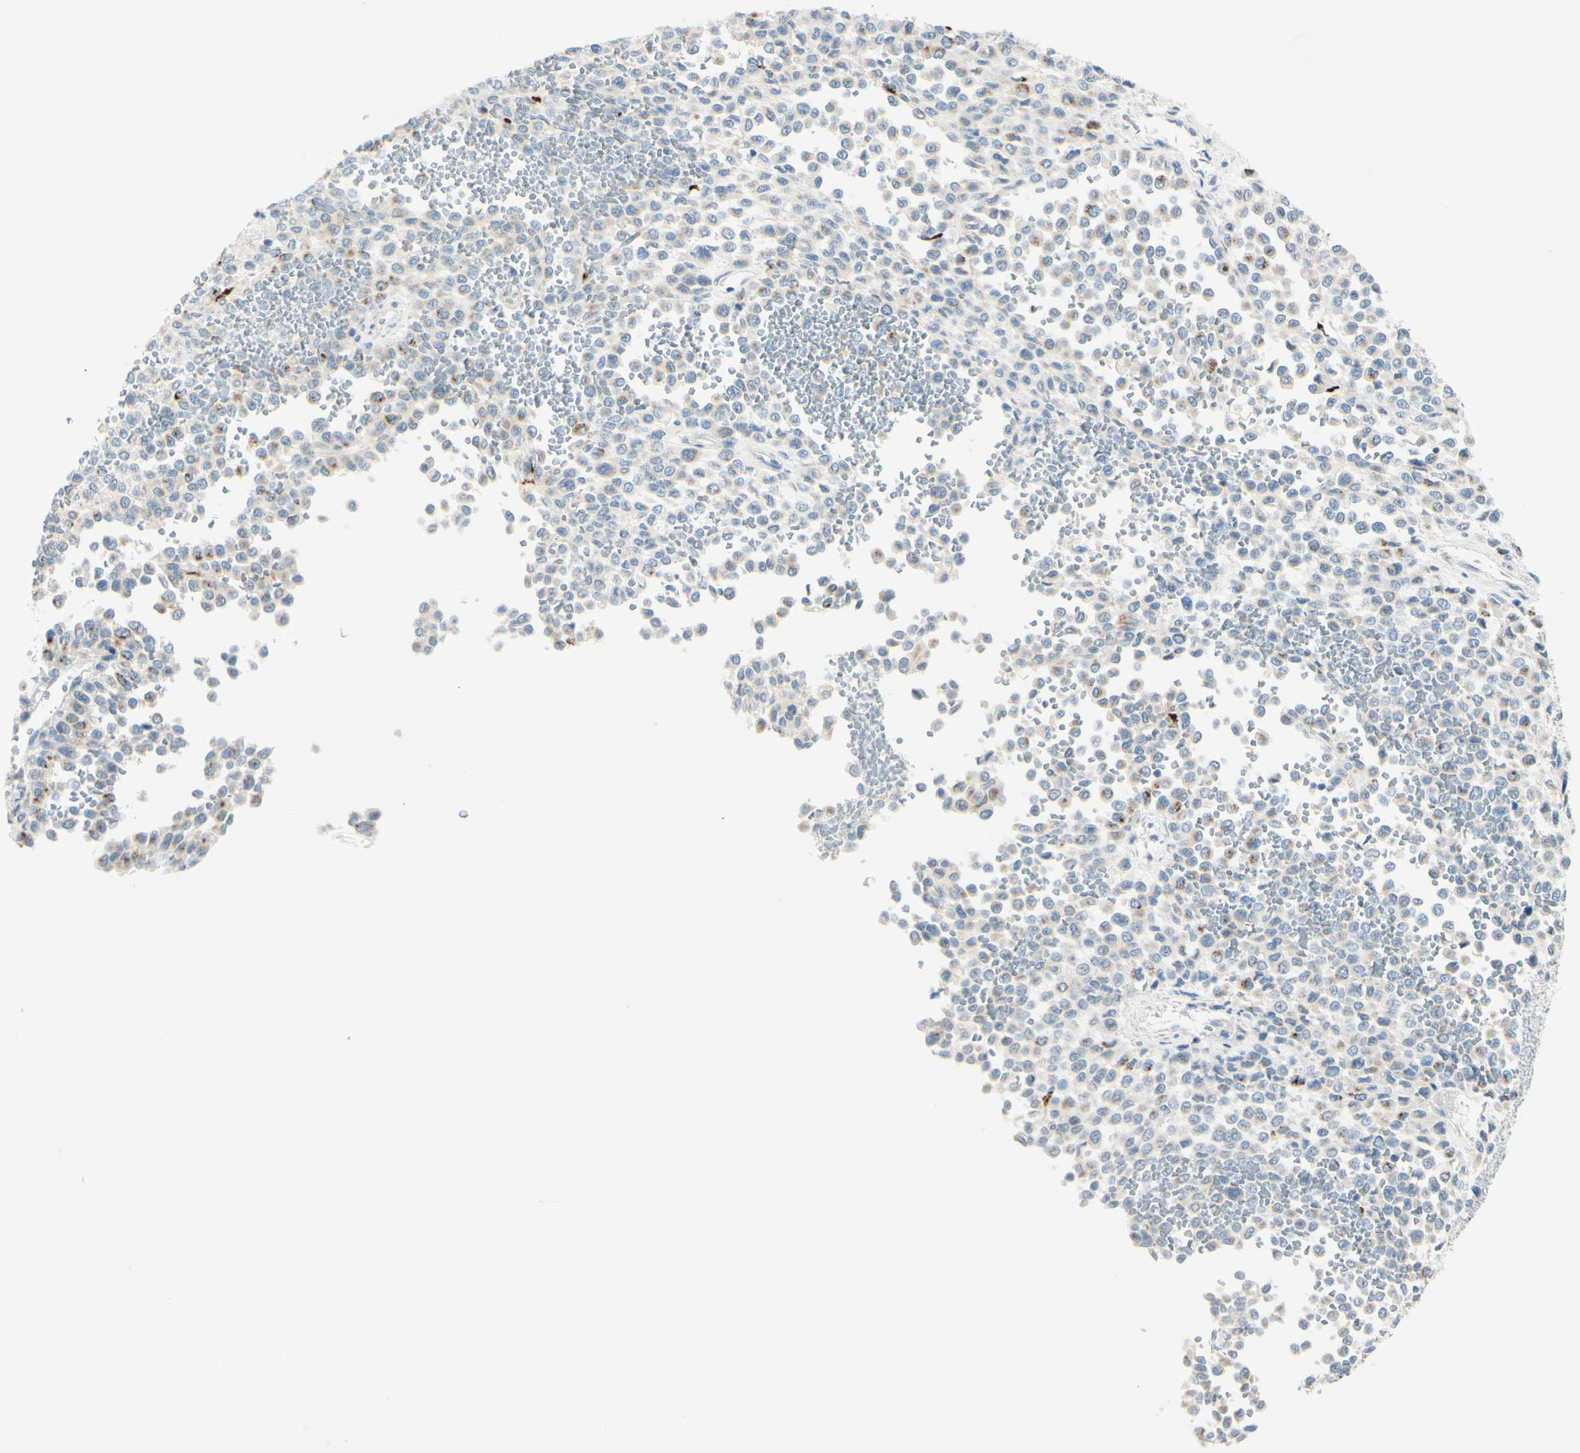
{"staining": {"intensity": "moderate", "quantity": "<25%", "location": "cytoplasmic/membranous"}, "tissue": "melanoma", "cell_type": "Tumor cells", "image_type": "cancer", "snomed": [{"axis": "morphology", "description": "Malignant melanoma, Metastatic site"}, {"axis": "topography", "description": "Pancreas"}], "caption": "Melanoma stained with immunohistochemistry exhibits moderate cytoplasmic/membranous staining in about <25% of tumor cells. (Brightfield microscopy of DAB IHC at high magnification).", "gene": "GALNT5", "patient": {"sex": "female", "age": 30}}